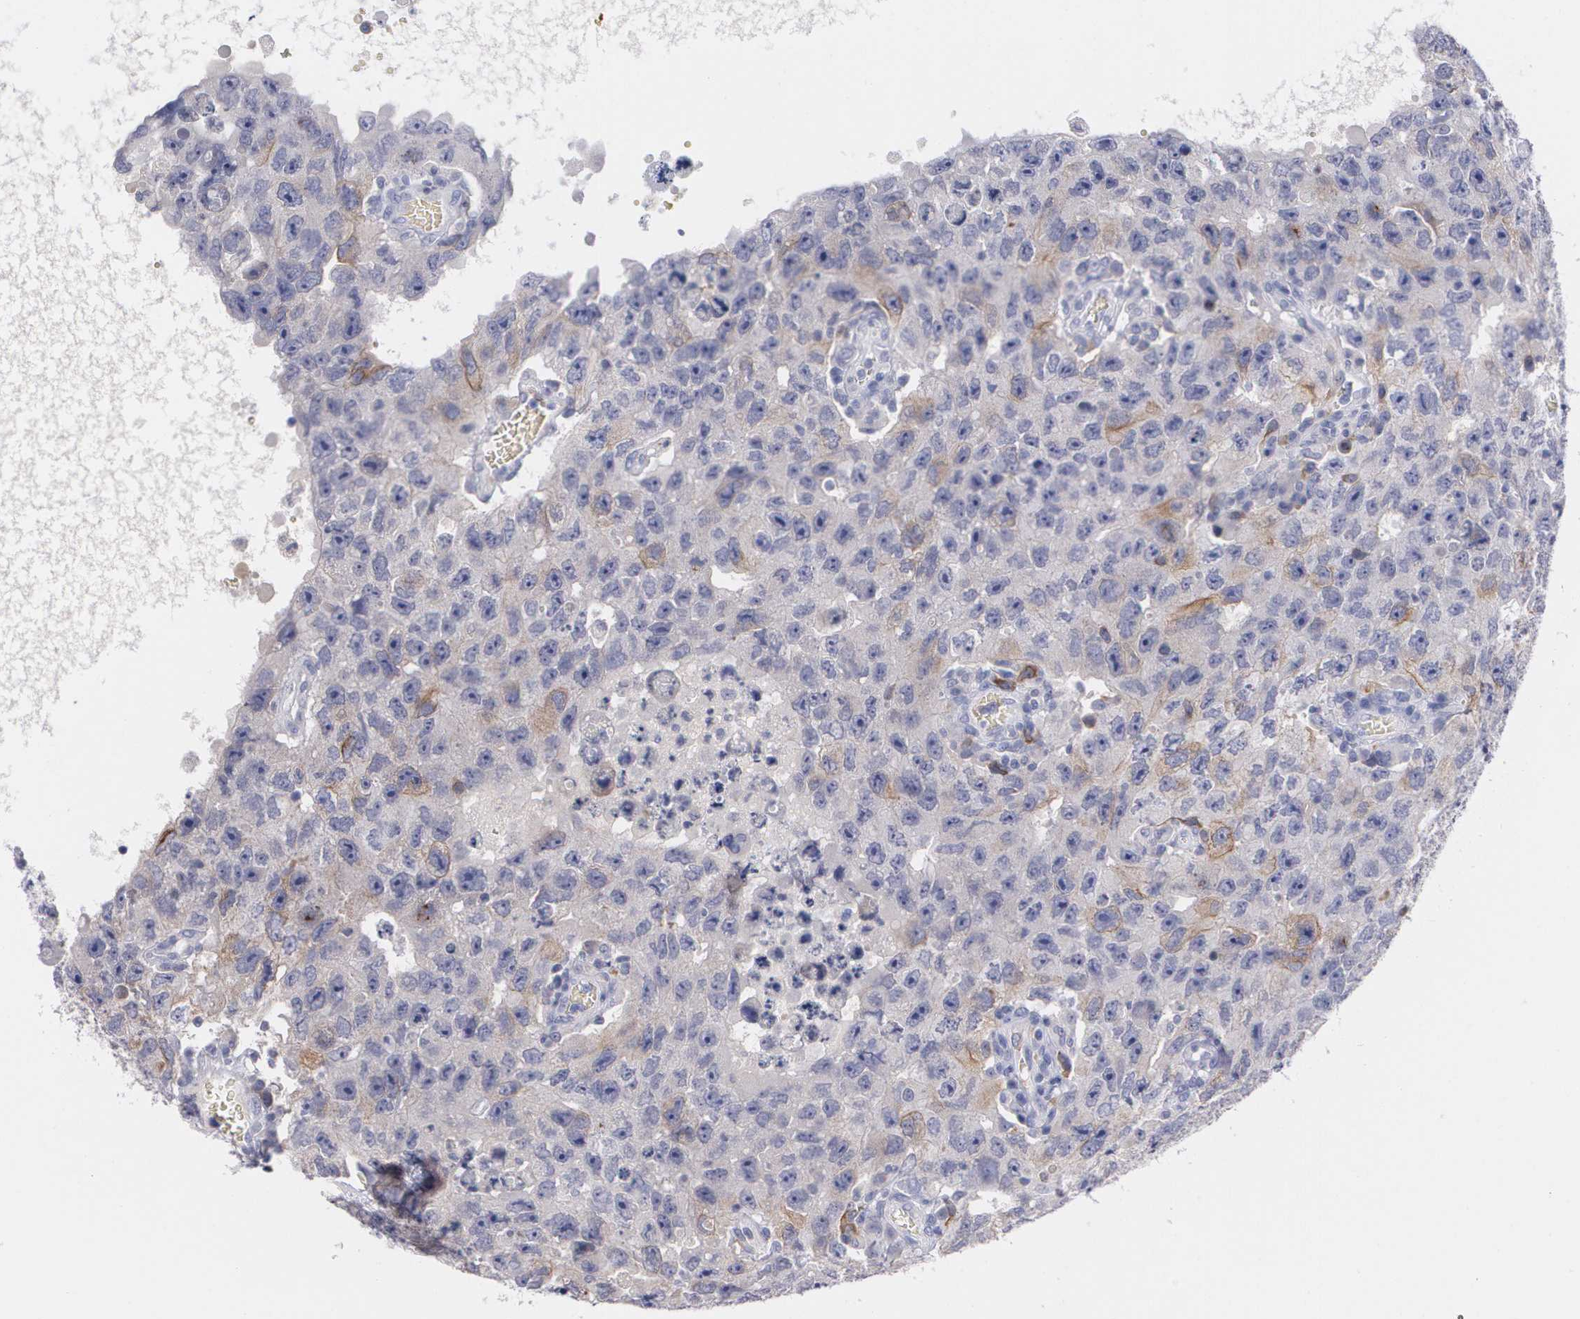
{"staining": {"intensity": "weak", "quantity": "<25%", "location": "cytoplasmic/membranous"}, "tissue": "testis cancer", "cell_type": "Tumor cells", "image_type": "cancer", "snomed": [{"axis": "morphology", "description": "Carcinoma, Embryonal, NOS"}, {"axis": "topography", "description": "Testis"}], "caption": "High power microscopy histopathology image of an immunohistochemistry photomicrograph of testis embryonal carcinoma, revealing no significant expression in tumor cells. (Stains: DAB IHC with hematoxylin counter stain, Microscopy: brightfield microscopy at high magnification).", "gene": "HMMR", "patient": {"sex": "male", "age": 26}}